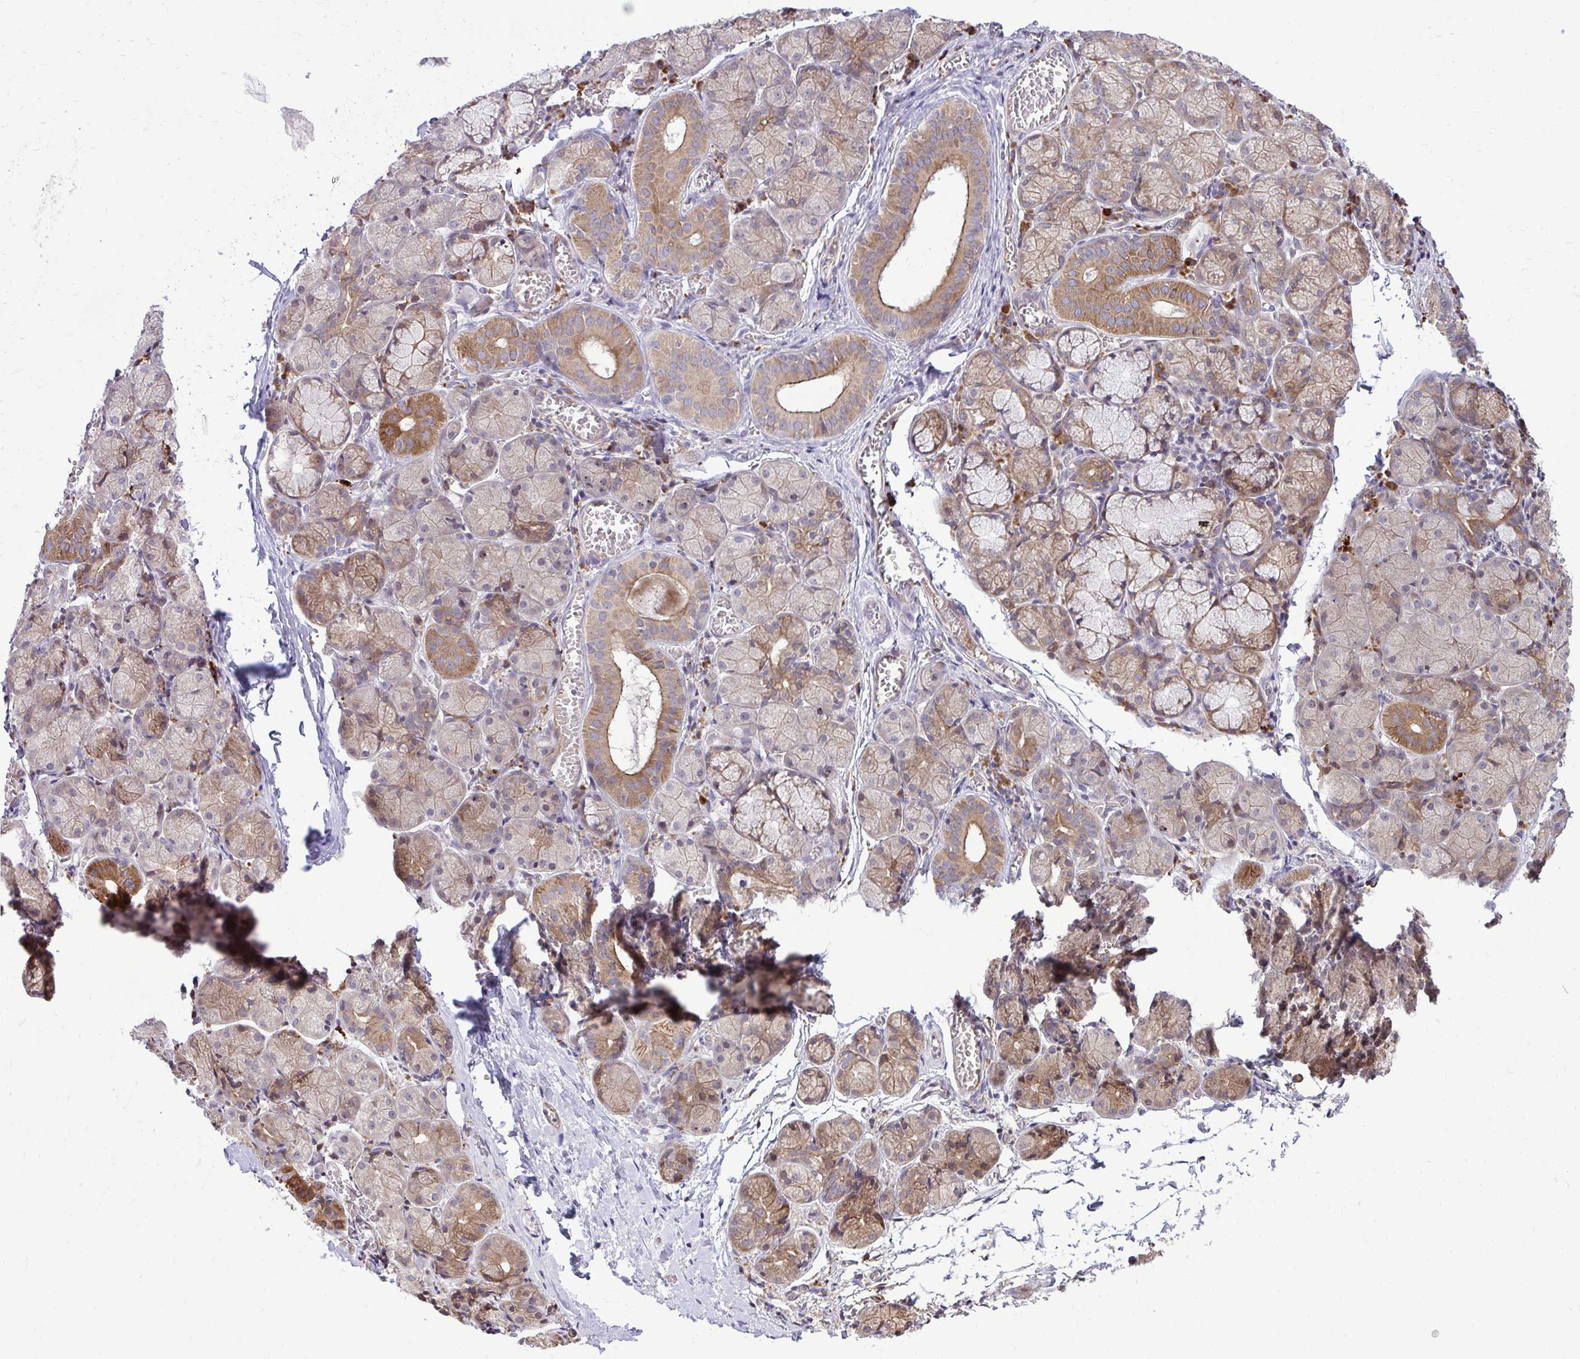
{"staining": {"intensity": "moderate", "quantity": "25%-75%", "location": "cytoplasmic/membranous"}, "tissue": "salivary gland", "cell_type": "Glandular cells", "image_type": "normal", "snomed": [{"axis": "morphology", "description": "Normal tissue, NOS"}, {"axis": "topography", "description": "Salivary gland"}], "caption": "Moderate cytoplasmic/membranous positivity is present in about 25%-75% of glandular cells in benign salivary gland. The staining was performed using DAB, with brown indicating positive protein expression. Nuclei are stained blue with hematoxylin.", "gene": "METTL9", "patient": {"sex": "female", "age": 24}}